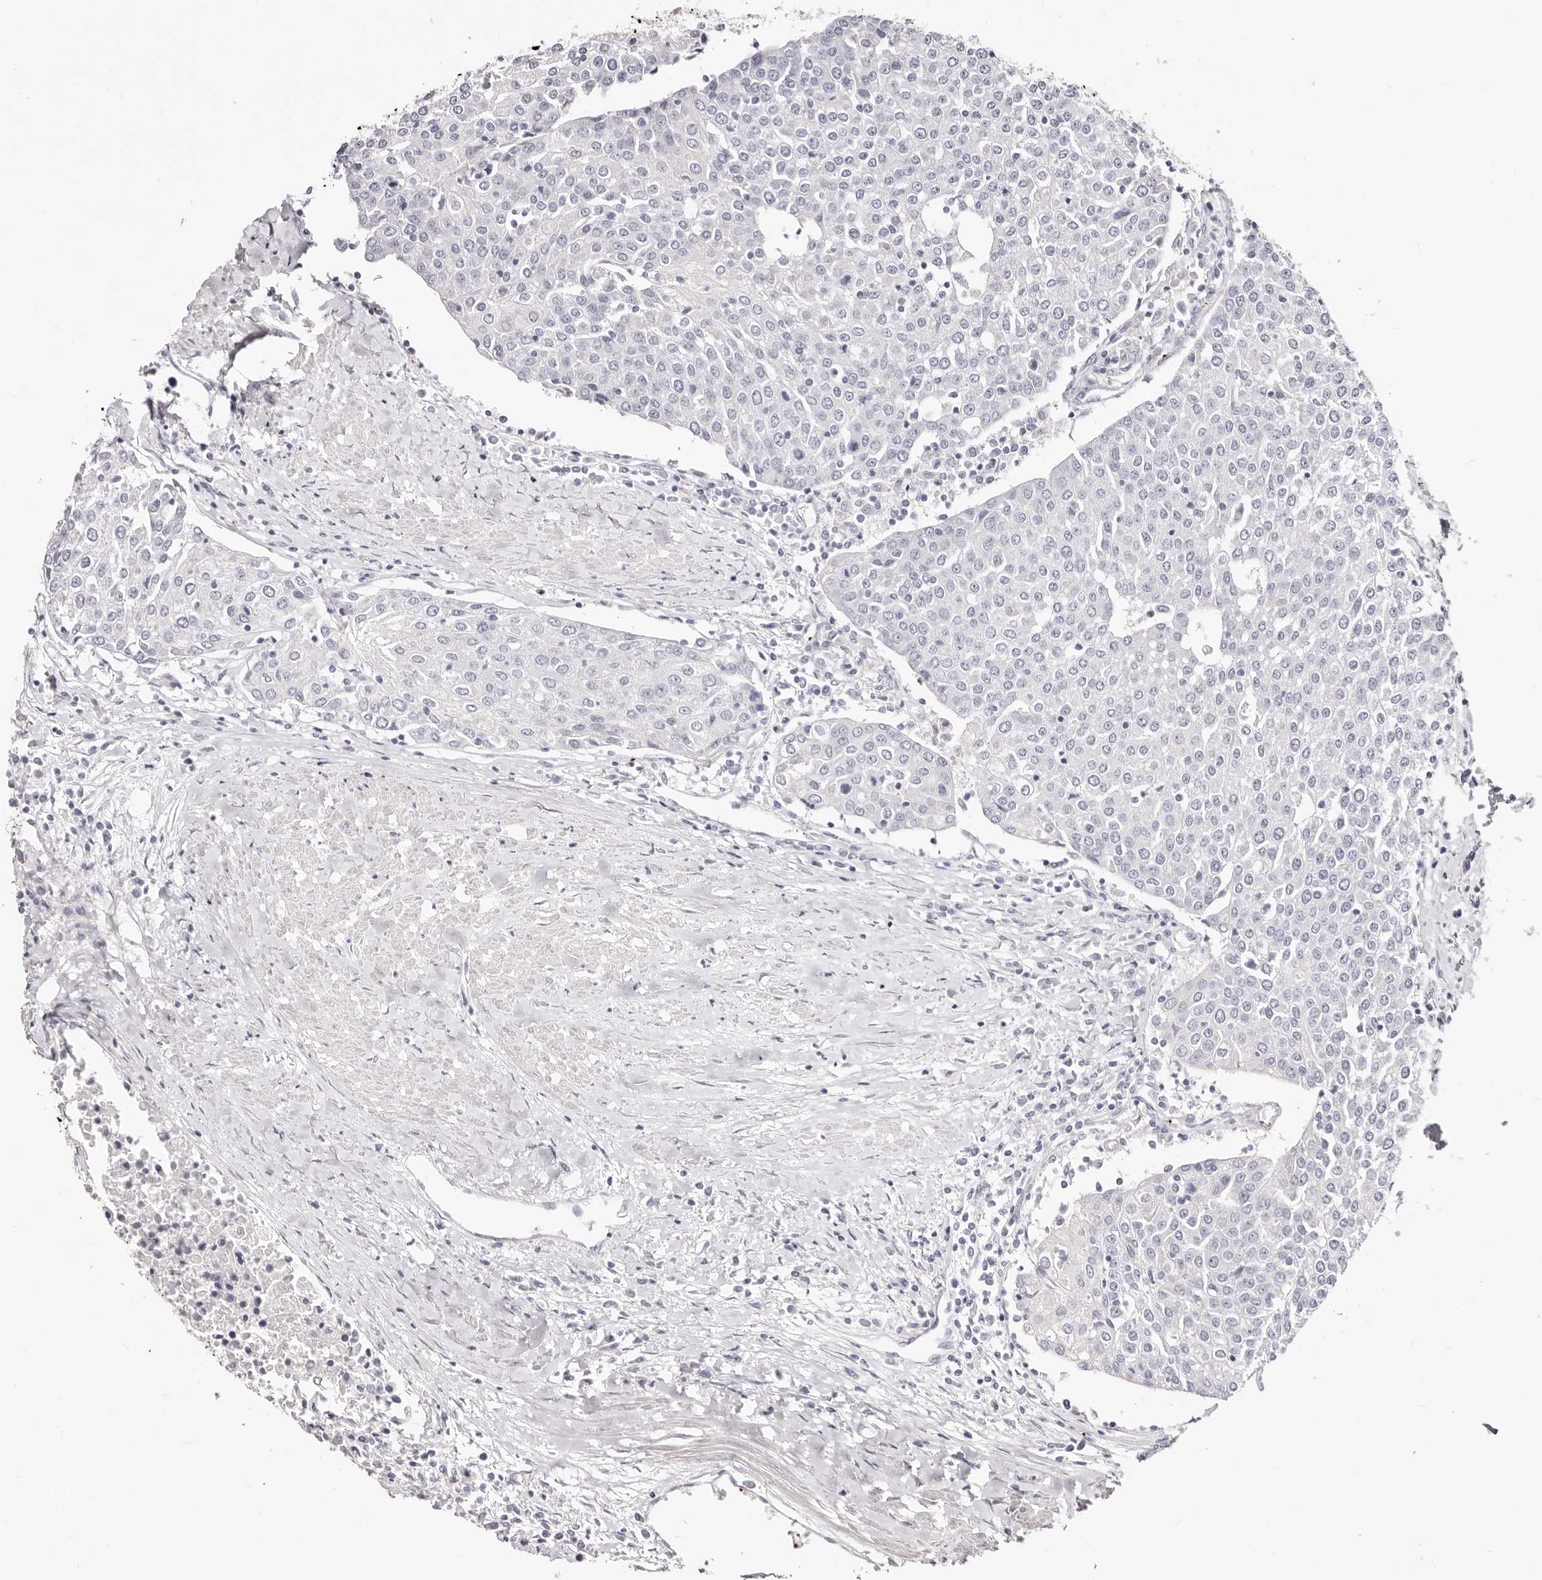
{"staining": {"intensity": "negative", "quantity": "none", "location": "none"}, "tissue": "urothelial cancer", "cell_type": "Tumor cells", "image_type": "cancer", "snomed": [{"axis": "morphology", "description": "Urothelial carcinoma, High grade"}, {"axis": "topography", "description": "Urinary bladder"}], "caption": "The photomicrograph exhibits no significant staining in tumor cells of urothelial cancer.", "gene": "PF4", "patient": {"sex": "female", "age": 85}}